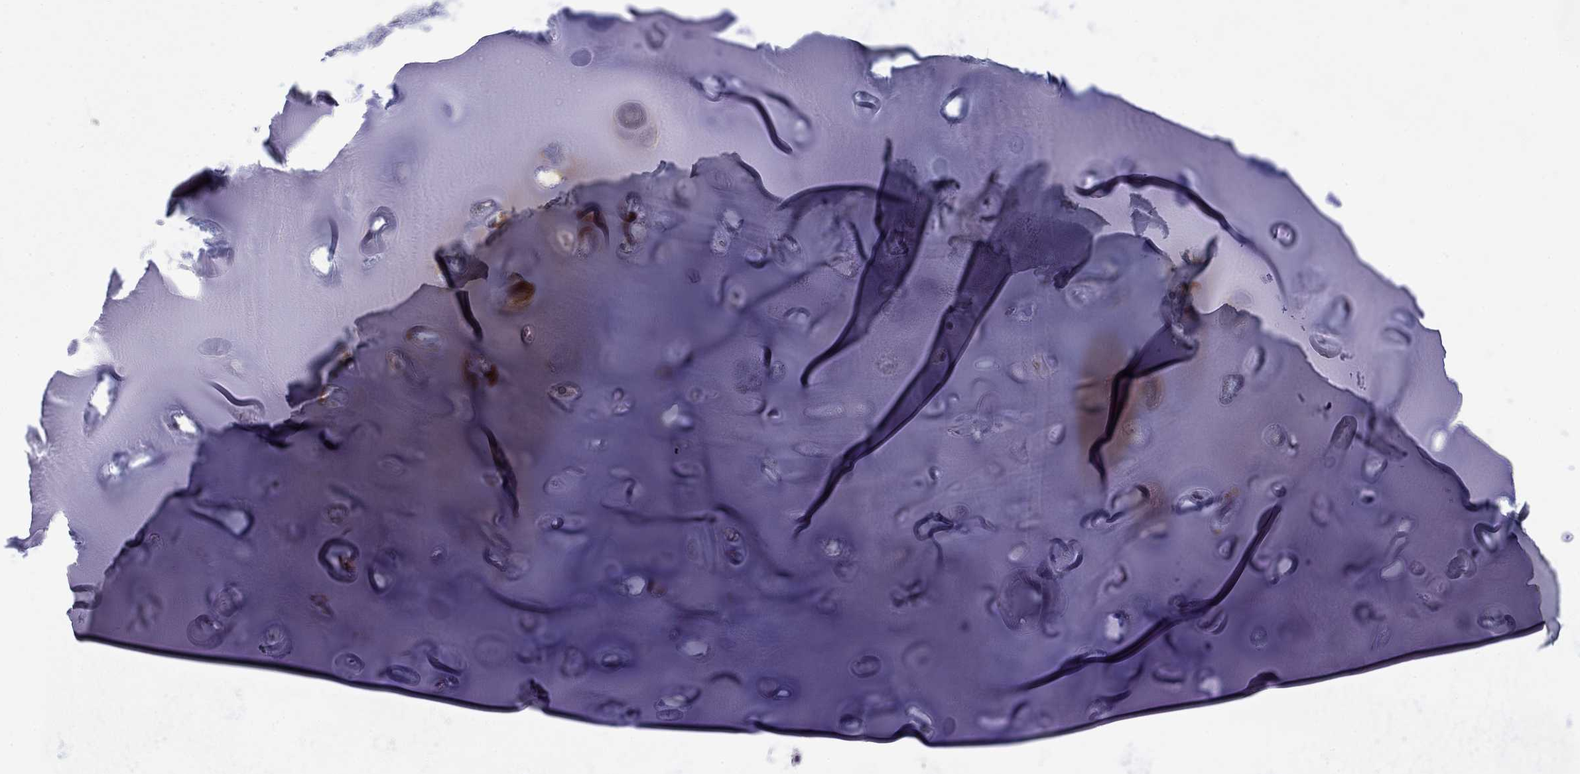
{"staining": {"intensity": "negative", "quantity": "none", "location": "none"}, "tissue": "soft tissue", "cell_type": "Chondrocytes", "image_type": "normal", "snomed": [{"axis": "morphology", "description": "Normal tissue, NOS"}, {"axis": "topography", "description": "Cartilage tissue"}], "caption": "Immunohistochemistry micrograph of benign soft tissue stained for a protein (brown), which reveals no positivity in chondrocytes. (DAB (3,3'-diaminobenzidine) IHC, high magnification).", "gene": "CACNA1A", "patient": {"sex": "male", "age": 81}}